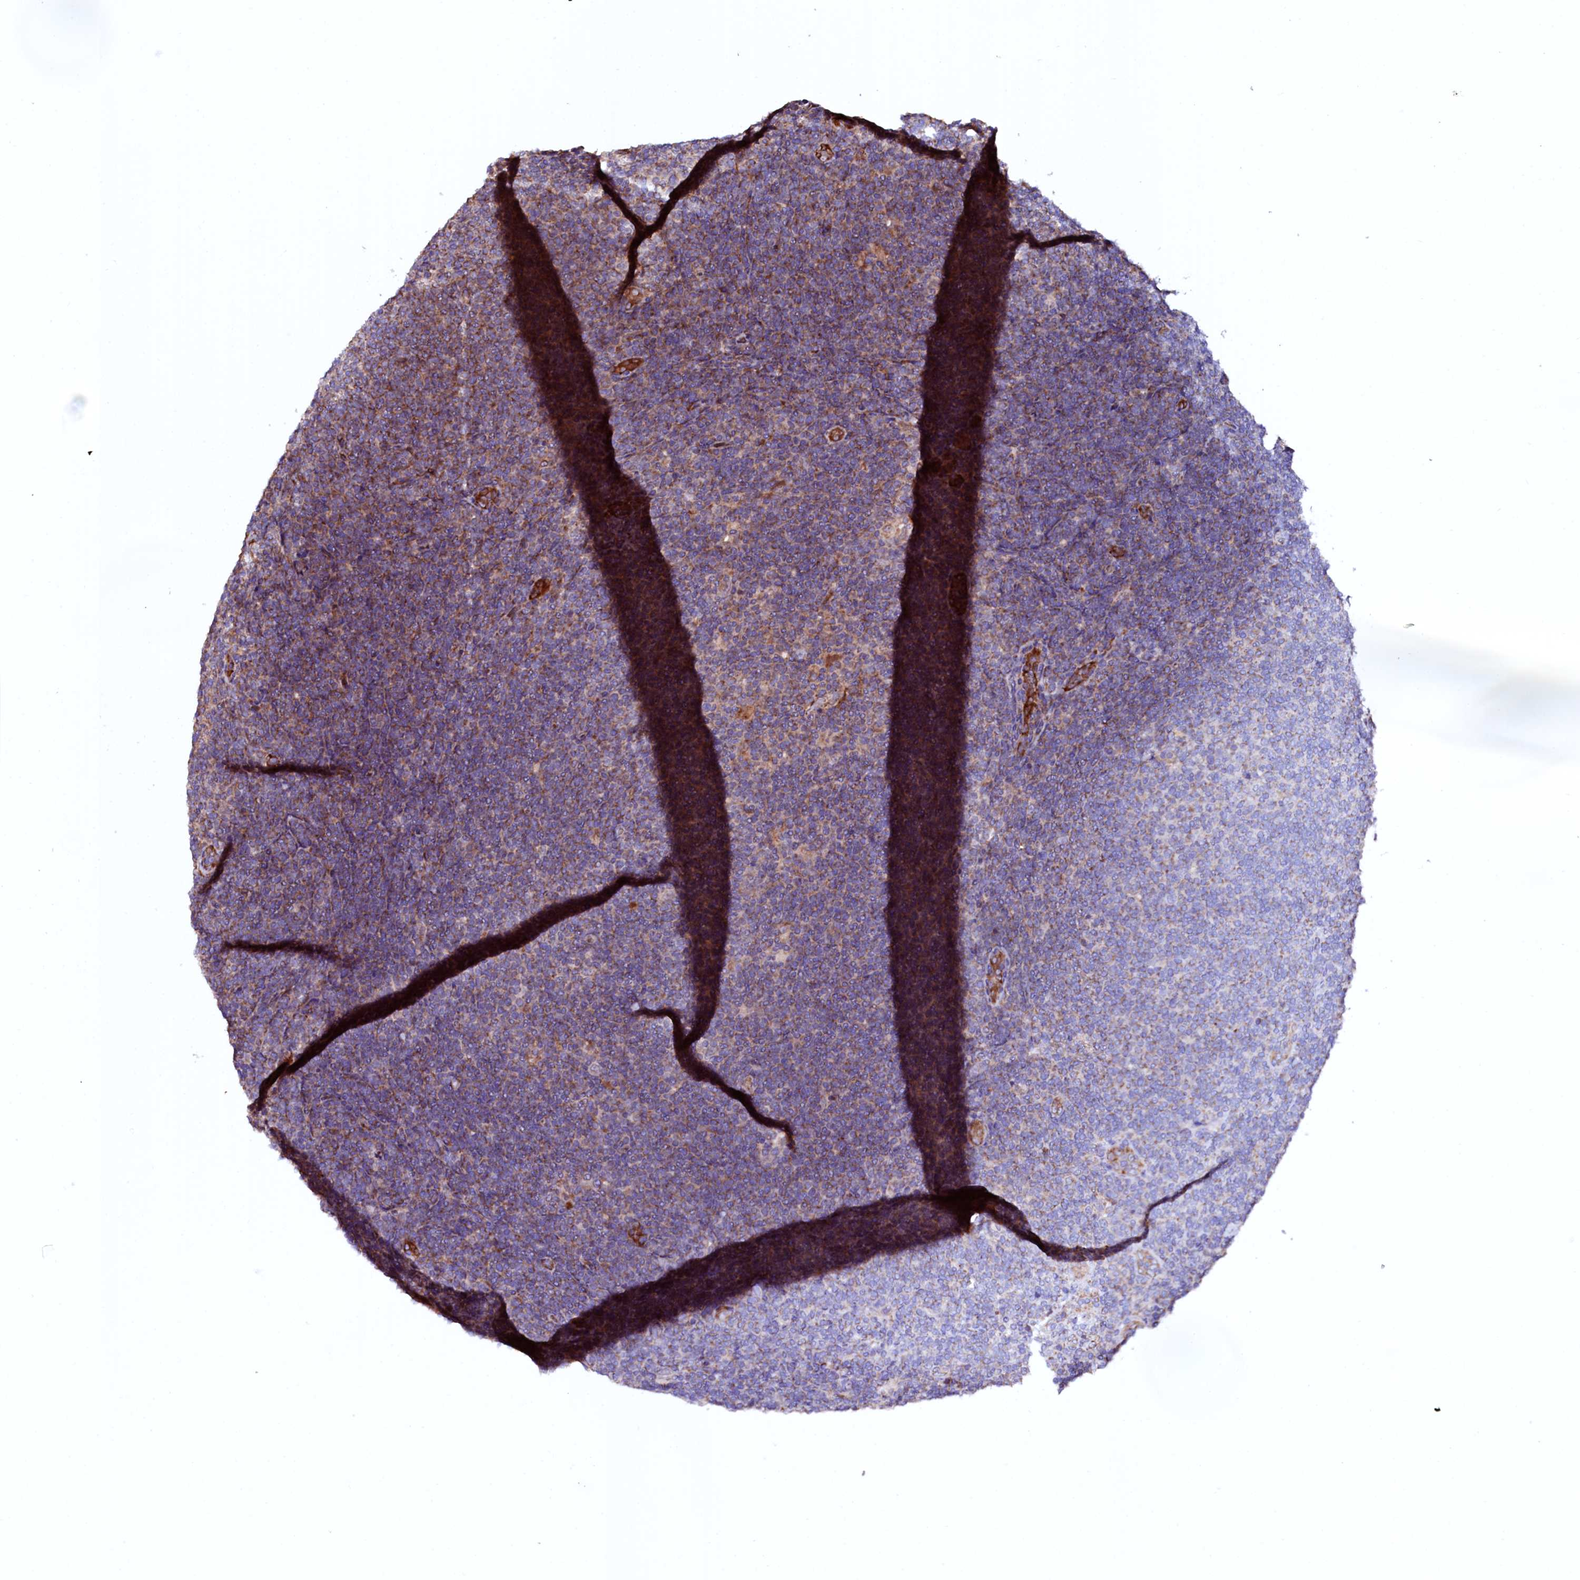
{"staining": {"intensity": "moderate", "quantity": "25%-75%", "location": "cytoplasmic/membranous"}, "tissue": "lymphoma", "cell_type": "Tumor cells", "image_type": "cancer", "snomed": [{"axis": "morphology", "description": "Hodgkin's disease, NOS"}, {"axis": "topography", "description": "Lymph node"}], "caption": "Protein expression analysis of Hodgkin's disease displays moderate cytoplasmic/membranous staining in about 25%-75% of tumor cells.", "gene": "UBE3C", "patient": {"sex": "female", "age": 57}}